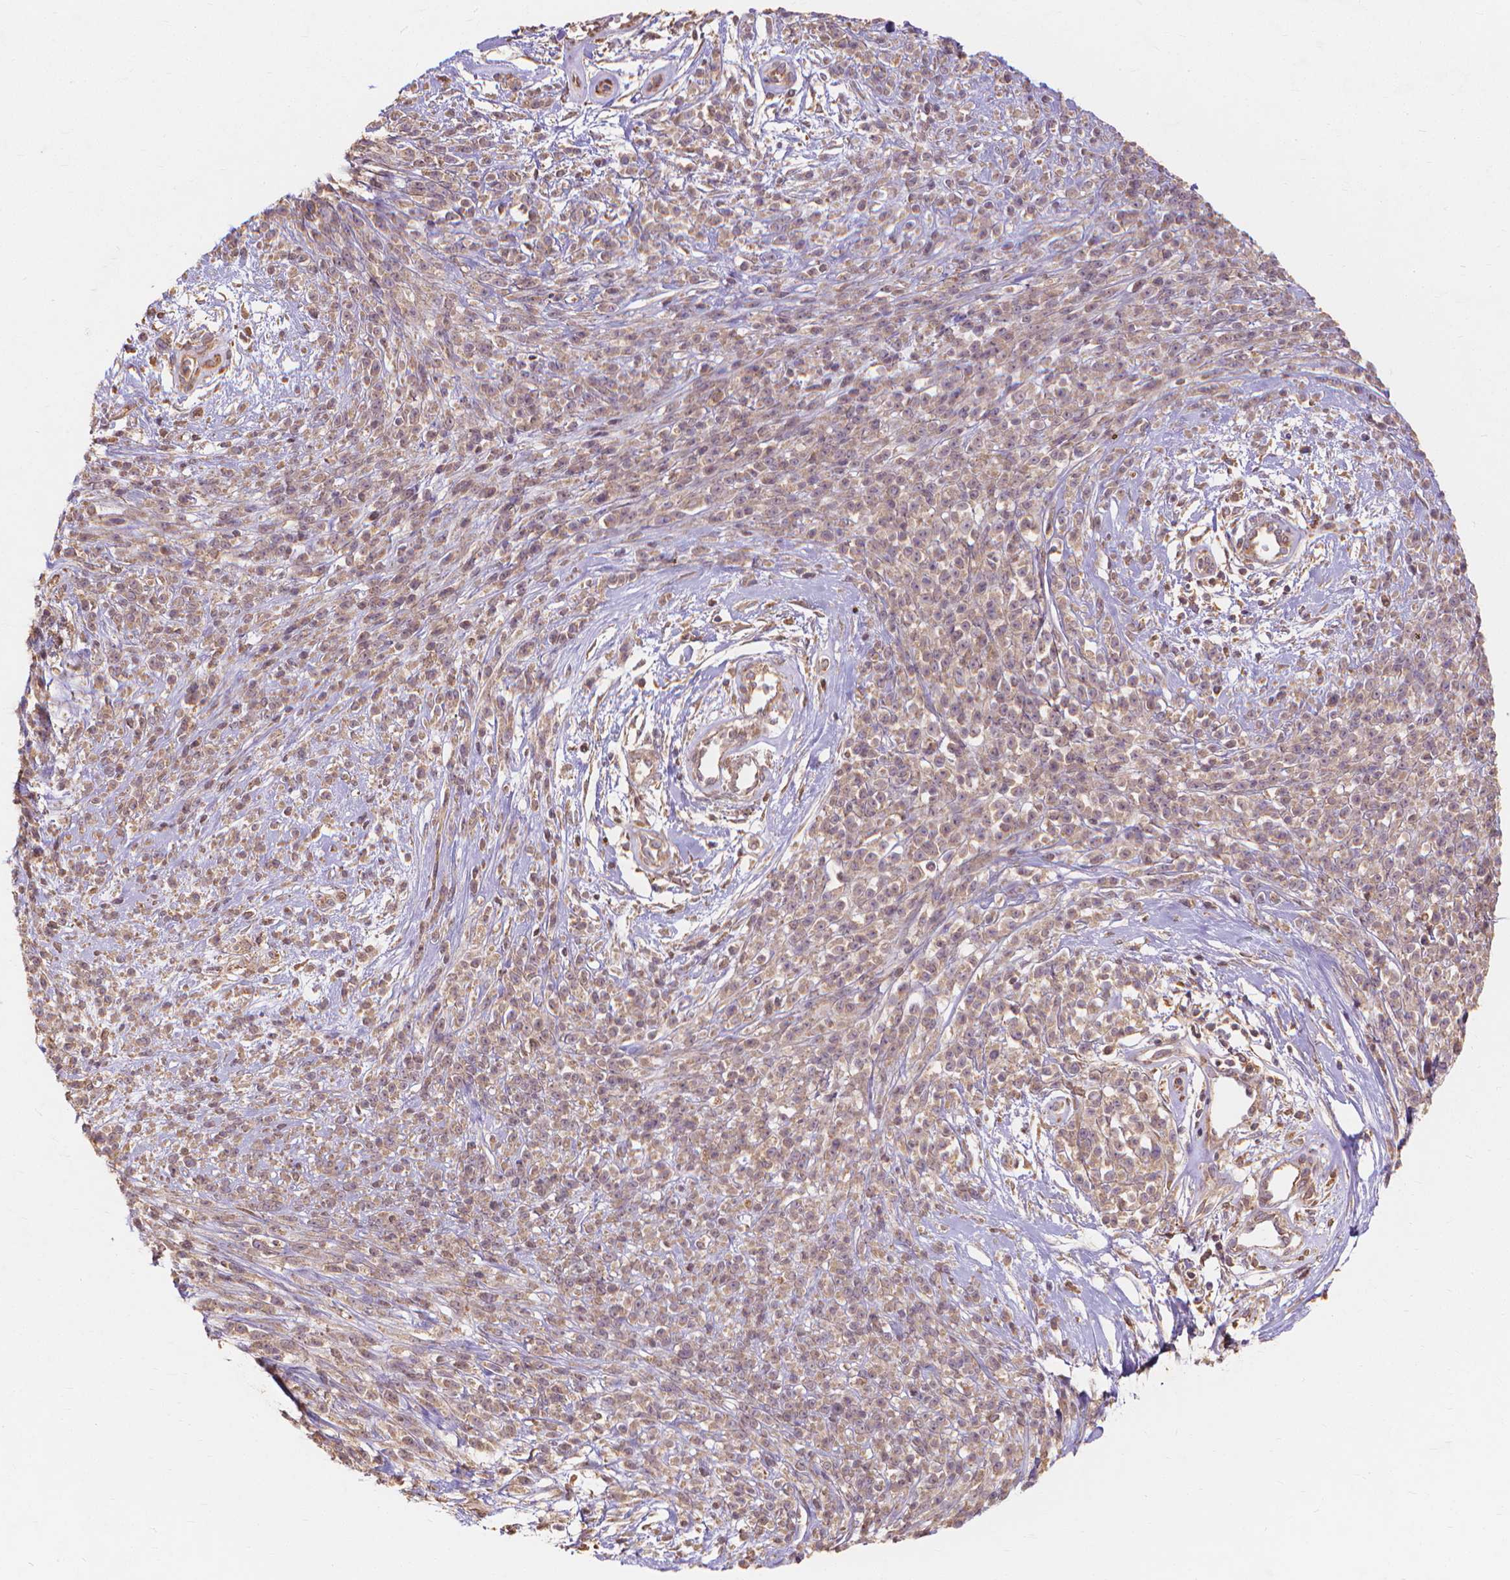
{"staining": {"intensity": "weak", "quantity": ">75%", "location": "cytoplasmic/membranous"}, "tissue": "melanoma", "cell_type": "Tumor cells", "image_type": "cancer", "snomed": [{"axis": "morphology", "description": "Malignant melanoma, NOS"}, {"axis": "topography", "description": "Skin"}, {"axis": "topography", "description": "Skin of trunk"}], "caption": "A low amount of weak cytoplasmic/membranous expression is present in approximately >75% of tumor cells in melanoma tissue. The protein is stained brown, and the nuclei are stained in blue (DAB IHC with brightfield microscopy, high magnification).", "gene": "TAB2", "patient": {"sex": "male", "age": 74}}